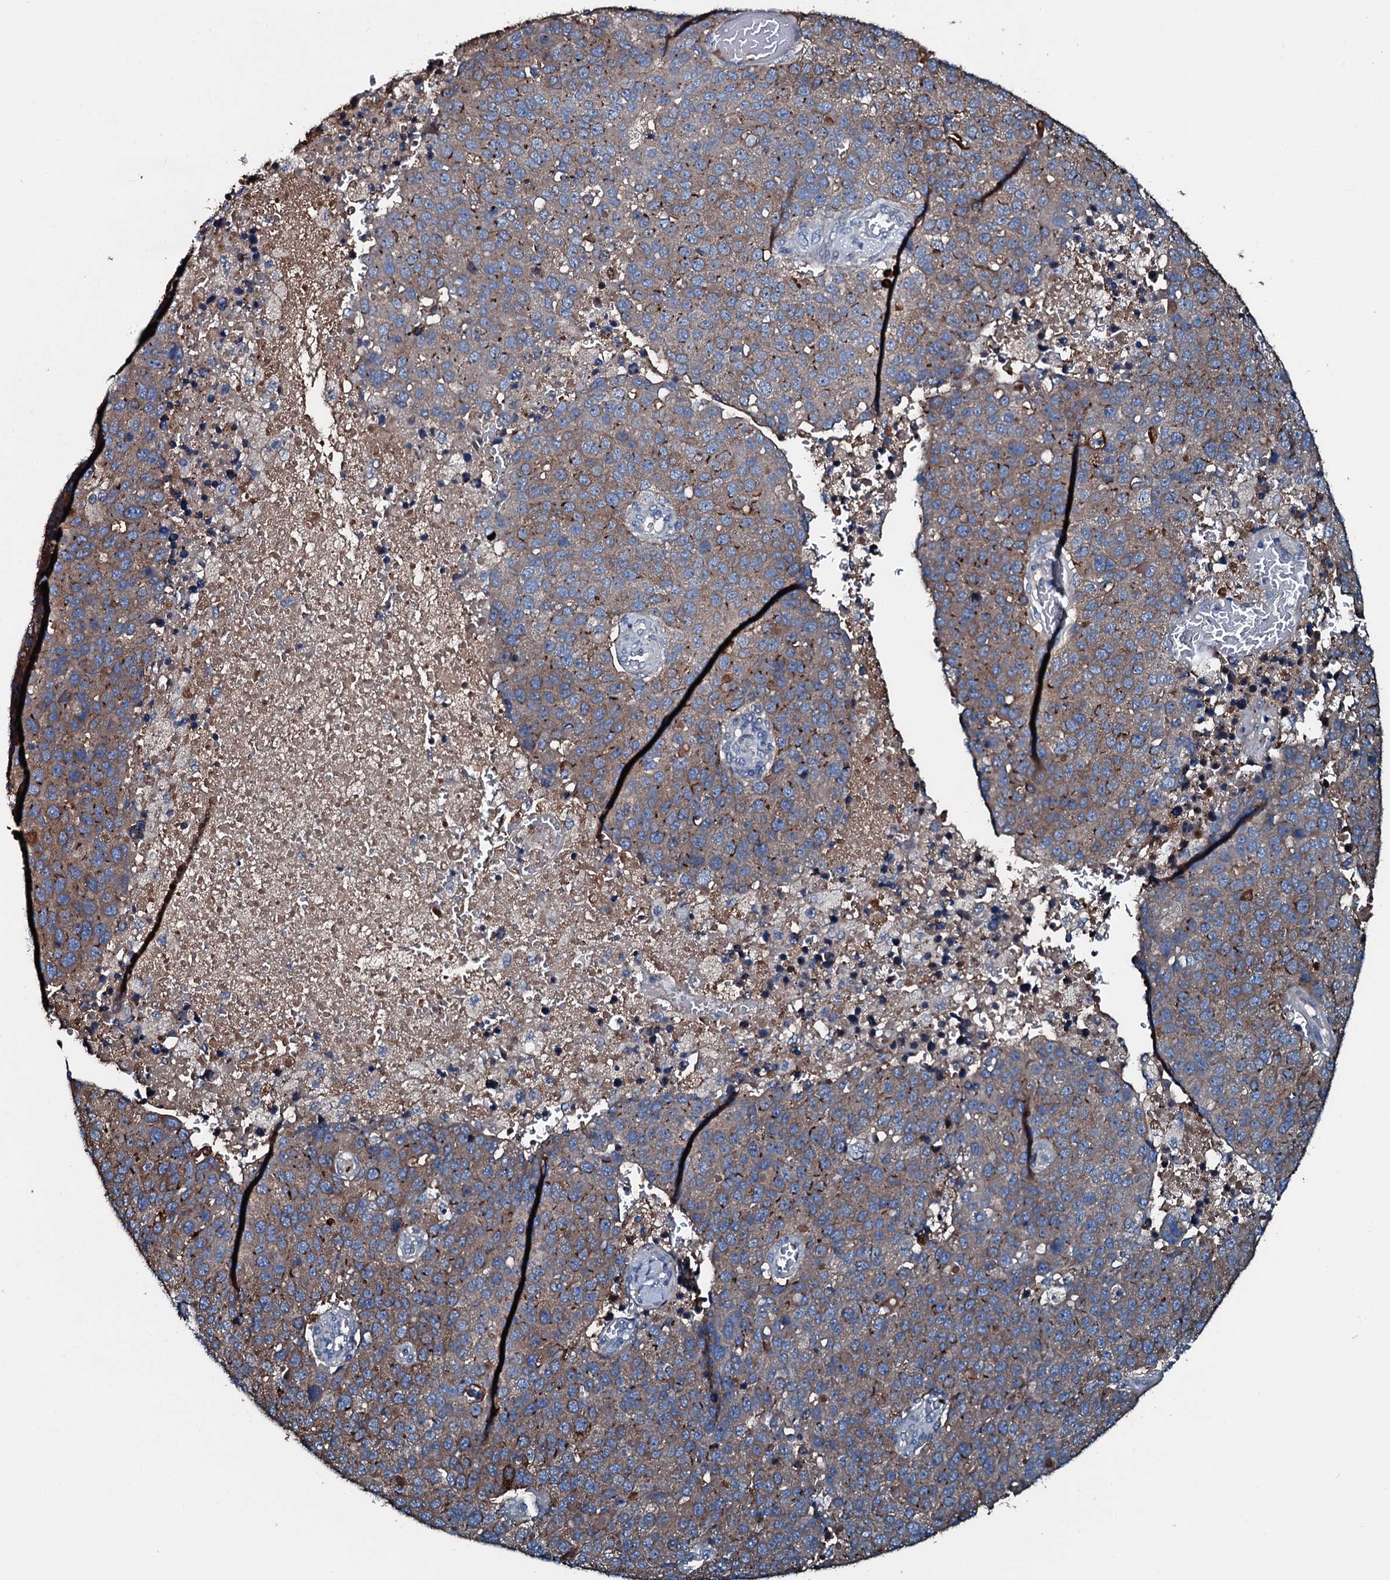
{"staining": {"intensity": "weak", "quantity": ">75%", "location": "cytoplasmic/membranous"}, "tissue": "pancreatic cancer", "cell_type": "Tumor cells", "image_type": "cancer", "snomed": [{"axis": "morphology", "description": "Adenocarcinoma, NOS"}, {"axis": "topography", "description": "Pancreas"}], "caption": "Protein expression analysis of adenocarcinoma (pancreatic) displays weak cytoplasmic/membranous staining in about >75% of tumor cells. The protein is stained brown, and the nuclei are stained in blue (DAB (3,3'-diaminobenzidine) IHC with brightfield microscopy, high magnification).", "gene": "AARS1", "patient": {"sex": "female", "age": 61}}